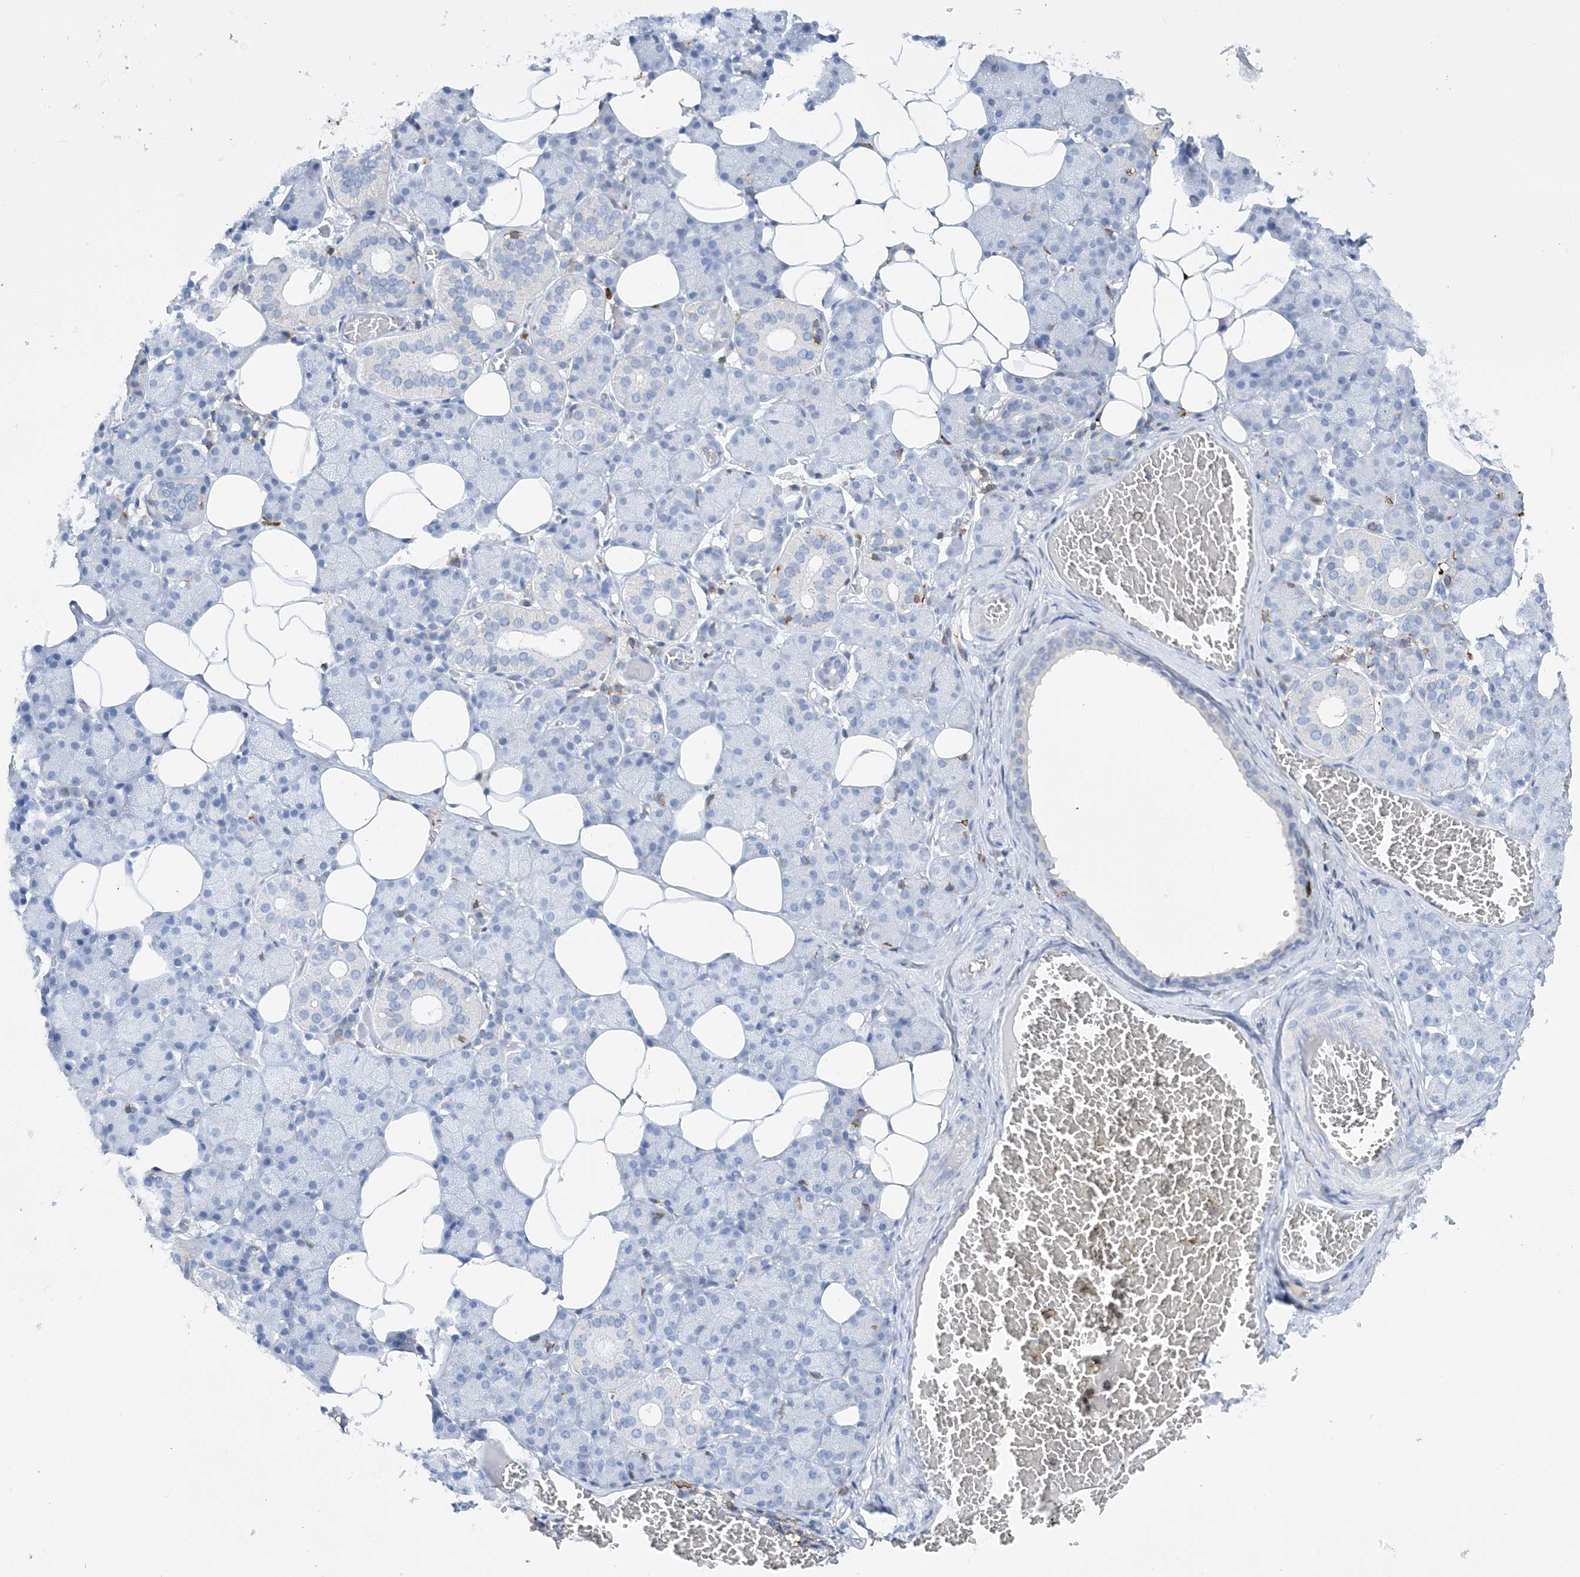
{"staining": {"intensity": "negative", "quantity": "none", "location": "none"}, "tissue": "salivary gland", "cell_type": "Glandular cells", "image_type": "normal", "snomed": [{"axis": "morphology", "description": "Normal tissue, NOS"}, {"axis": "topography", "description": "Salivary gland"}], "caption": "High power microscopy histopathology image of an immunohistochemistry (IHC) micrograph of unremarkable salivary gland, revealing no significant positivity in glandular cells.", "gene": "PRMT9", "patient": {"sex": "female", "age": 33}}